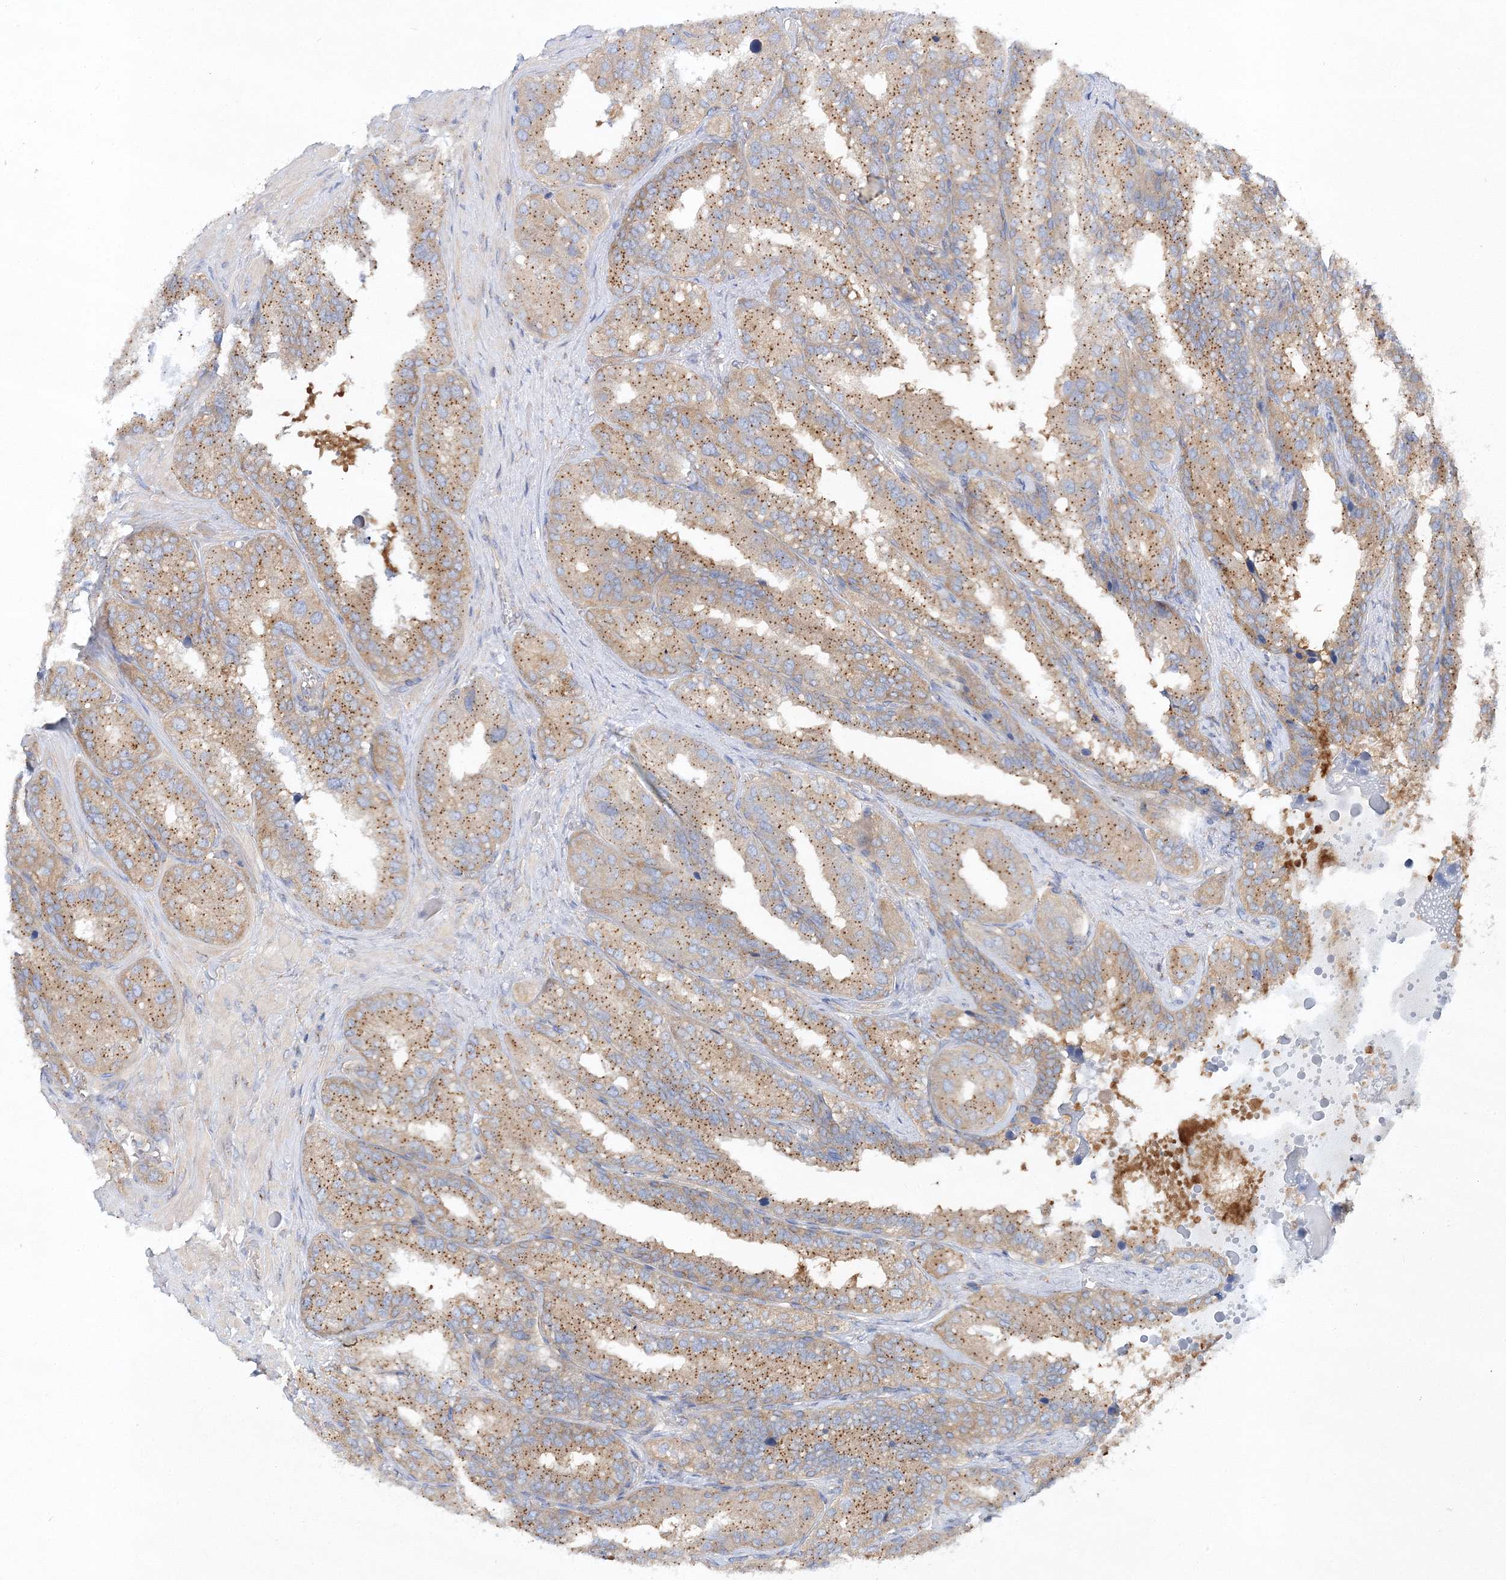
{"staining": {"intensity": "moderate", "quantity": ">75%", "location": "cytoplasmic/membranous"}, "tissue": "seminal vesicle", "cell_type": "Glandular cells", "image_type": "normal", "snomed": [{"axis": "morphology", "description": "Normal tissue, NOS"}, {"axis": "topography", "description": "Prostate"}, {"axis": "topography", "description": "Seminal veicle"}], "caption": "A brown stain labels moderate cytoplasmic/membranous positivity of a protein in glandular cells of unremarkable seminal vesicle.", "gene": "SEC23IP", "patient": {"sex": "male", "age": 51}}